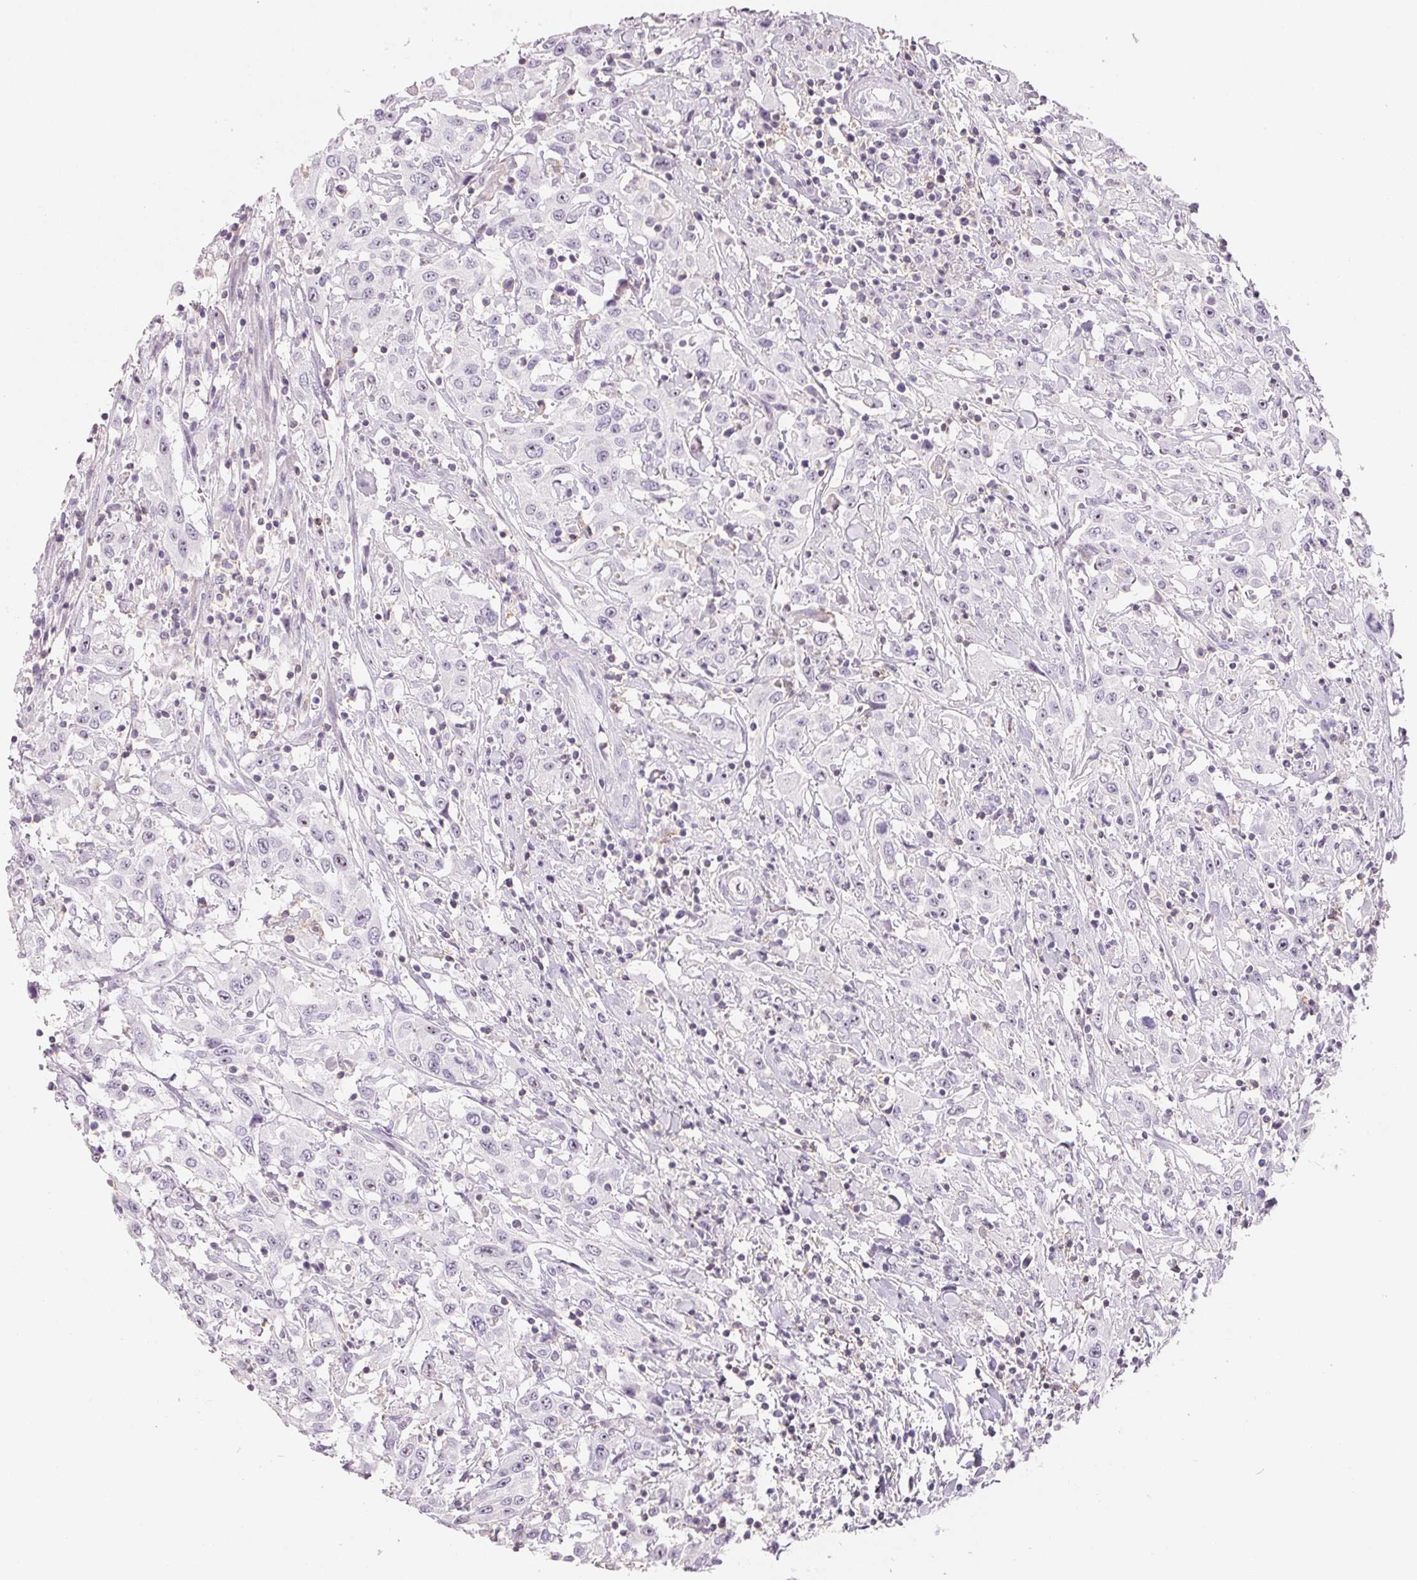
{"staining": {"intensity": "negative", "quantity": "none", "location": "none"}, "tissue": "urothelial cancer", "cell_type": "Tumor cells", "image_type": "cancer", "snomed": [{"axis": "morphology", "description": "Urothelial carcinoma, High grade"}, {"axis": "topography", "description": "Urinary bladder"}], "caption": "Urothelial carcinoma (high-grade) was stained to show a protein in brown. There is no significant positivity in tumor cells. Brightfield microscopy of IHC stained with DAB (brown) and hematoxylin (blue), captured at high magnification.", "gene": "CD69", "patient": {"sex": "male", "age": 61}}